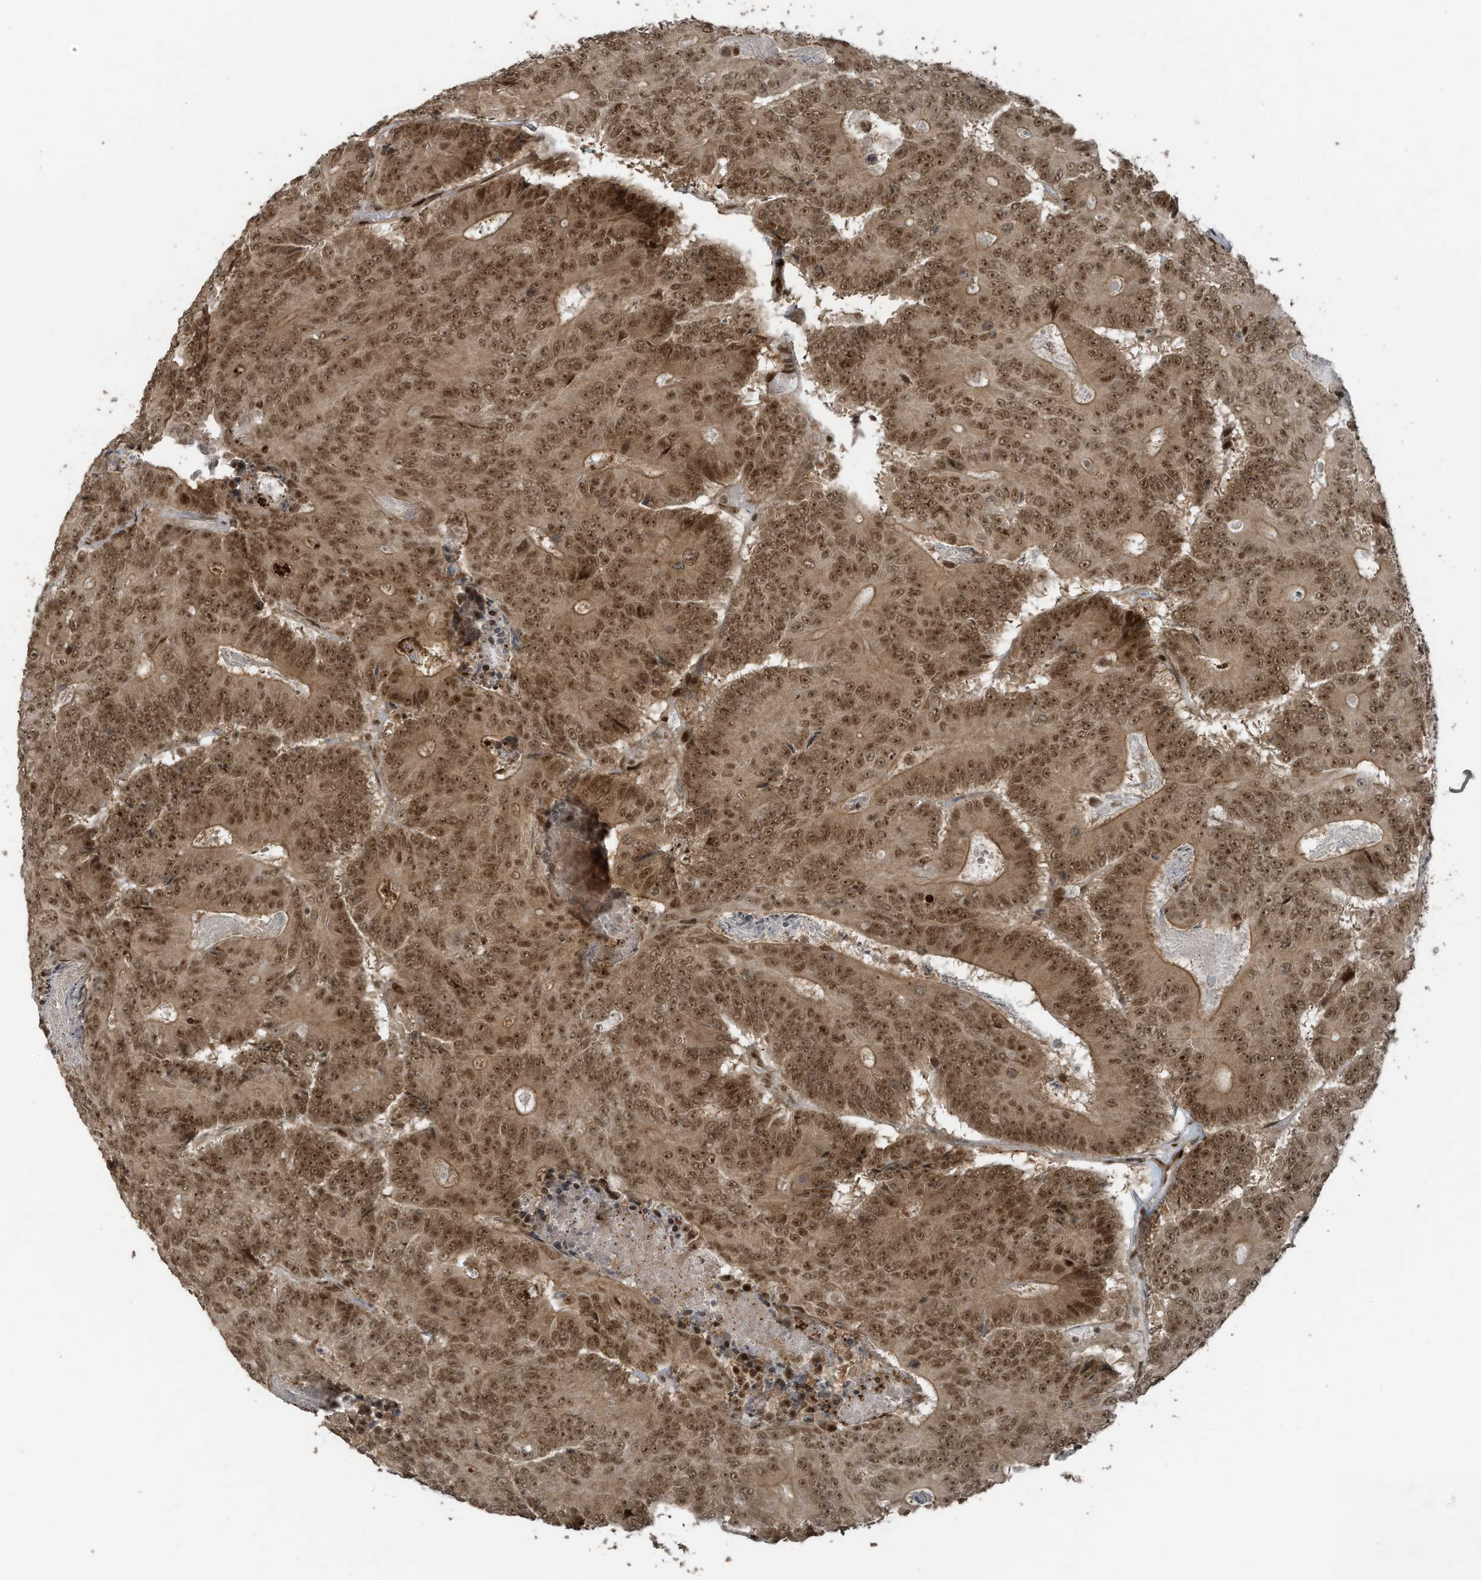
{"staining": {"intensity": "moderate", "quantity": ">75%", "location": "cytoplasmic/membranous,nuclear"}, "tissue": "colorectal cancer", "cell_type": "Tumor cells", "image_type": "cancer", "snomed": [{"axis": "morphology", "description": "Adenocarcinoma, NOS"}, {"axis": "topography", "description": "Colon"}], "caption": "Moderate cytoplasmic/membranous and nuclear expression for a protein is seen in about >75% of tumor cells of colorectal cancer using immunohistochemistry (IHC).", "gene": "PCNP", "patient": {"sex": "male", "age": 83}}